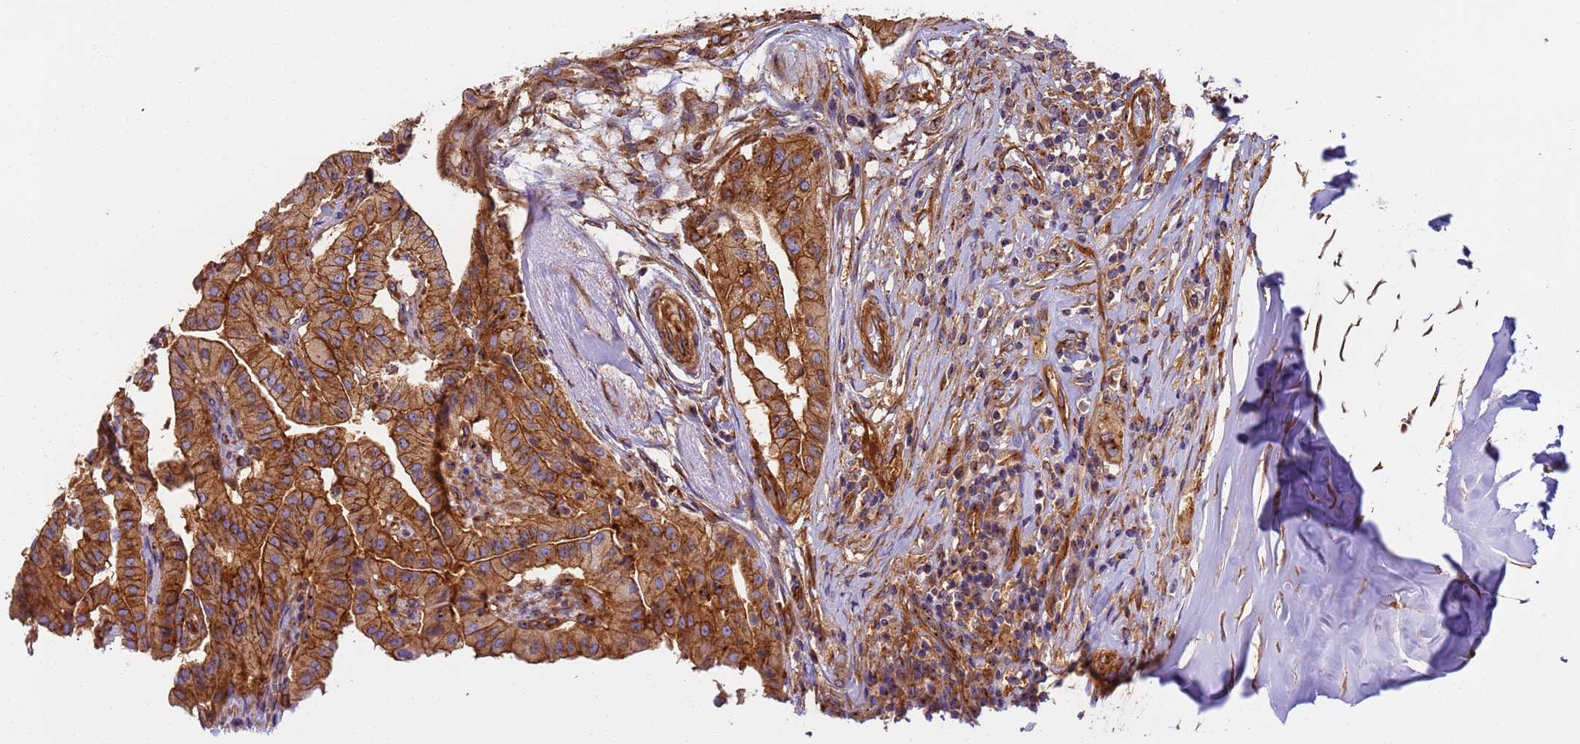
{"staining": {"intensity": "strong", "quantity": ">75%", "location": "cytoplasmic/membranous"}, "tissue": "thyroid cancer", "cell_type": "Tumor cells", "image_type": "cancer", "snomed": [{"axis": "morphology", "description": "Papillary adenocarcinoma, NOS"}, {"axis": "topography", "description": "Thyroid gland"}], "caption": "The image displays immunohistochemical staining of papillary adenocarcinoma (thyroid). There is strong cytoplasmic/membranous positivity is identified in about >75% of tumor cells.", "gene": "DYNC1I2", "patient": {"sex": "female", "age": 59}}